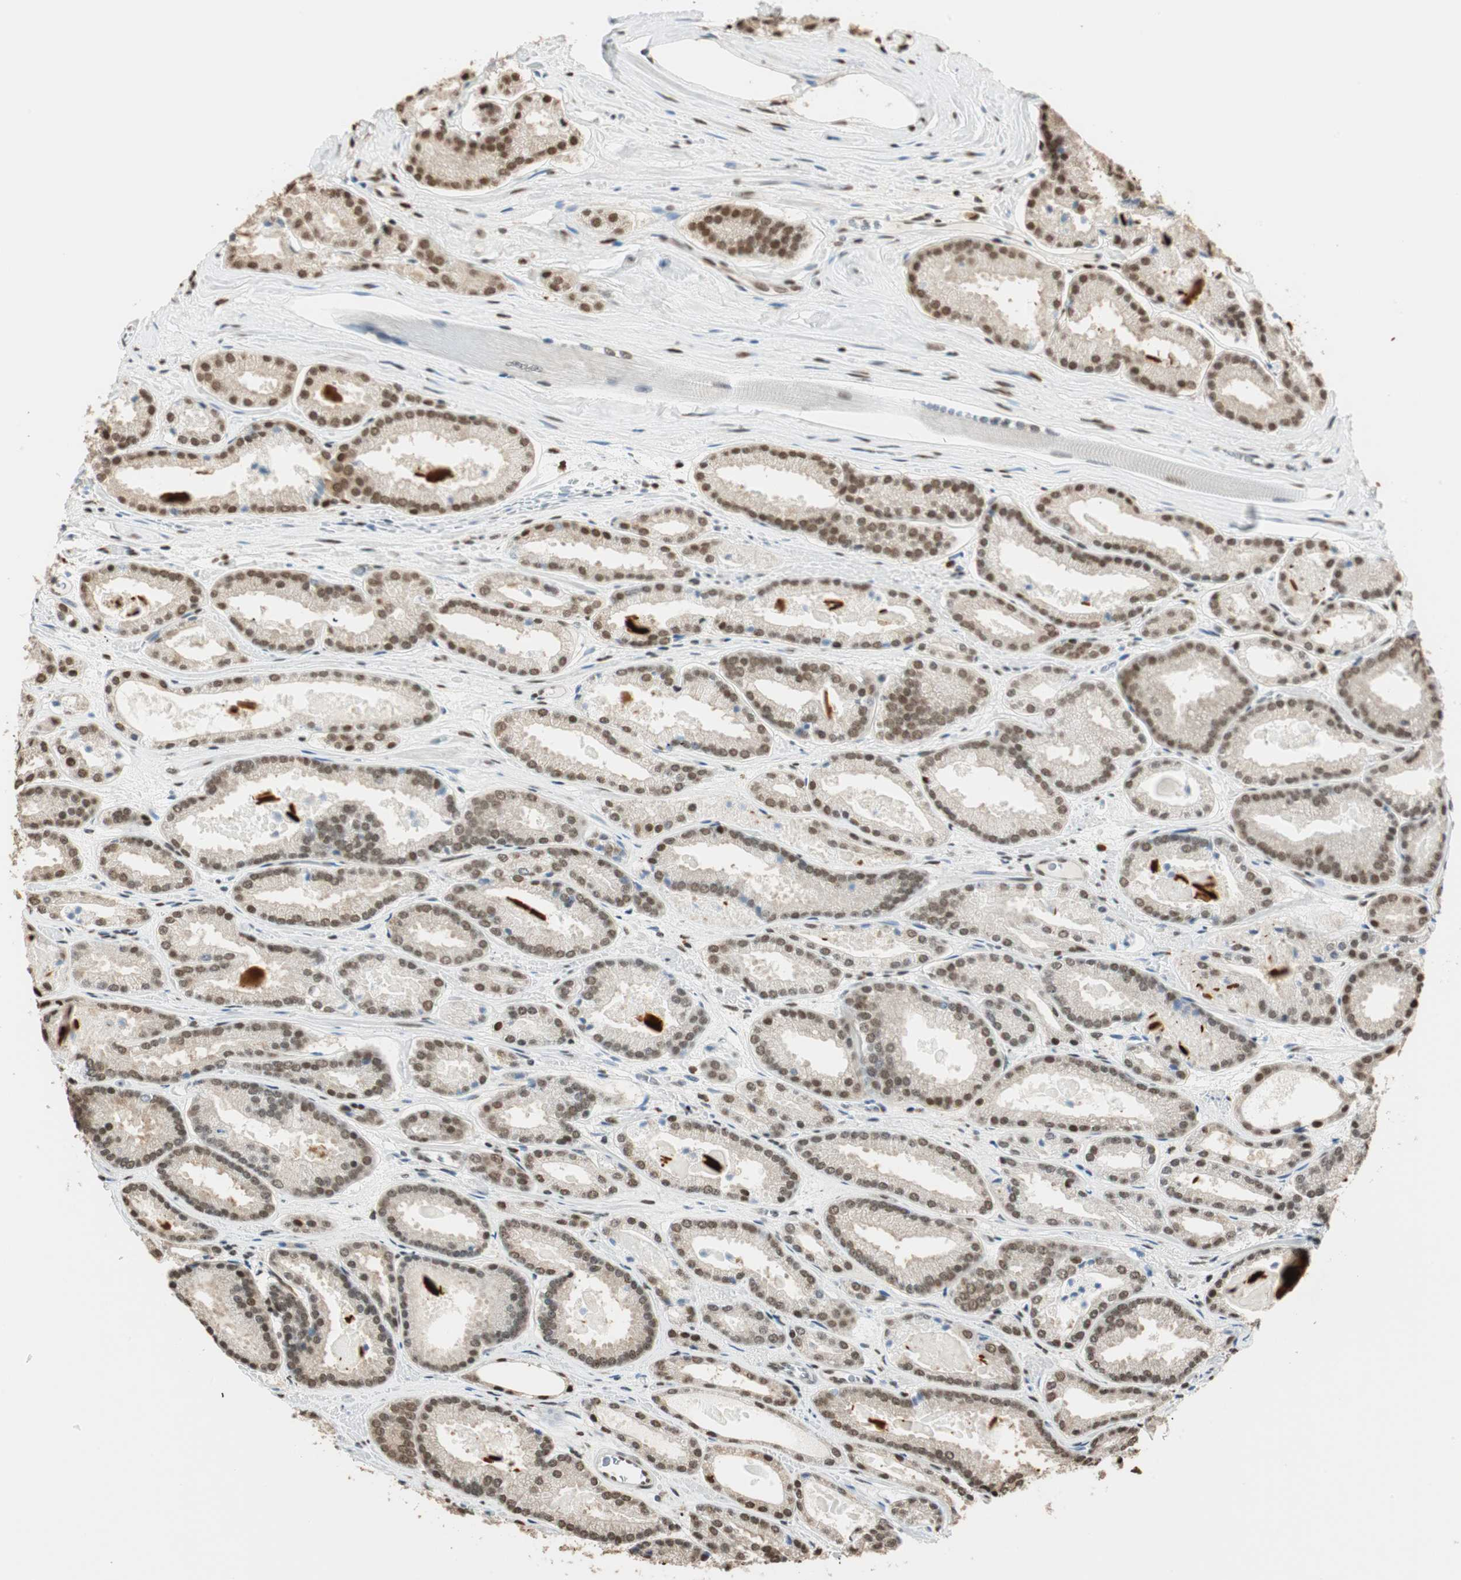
{"staining": {"intensity": "moderate", "quantity": "25%-75%", "location": "nuclear"}, "tissue": "prostate cancer", "cell_type": "Tumor cells", "image_type": "cancer", "snomed": [{"axis": "morphology", "description": "Adenocarcinoma, Low grade"}, {"axis": "topography", "description": "Prostate"}], "caption": "Moderate nuclear staining for a protein is identified in about 25%-75% of tumor cells of adenocarcinoma (low-grade) (prostate) using IHC.", "gene": "FANCG", "patient": {"sex": "male", "age": 59}}